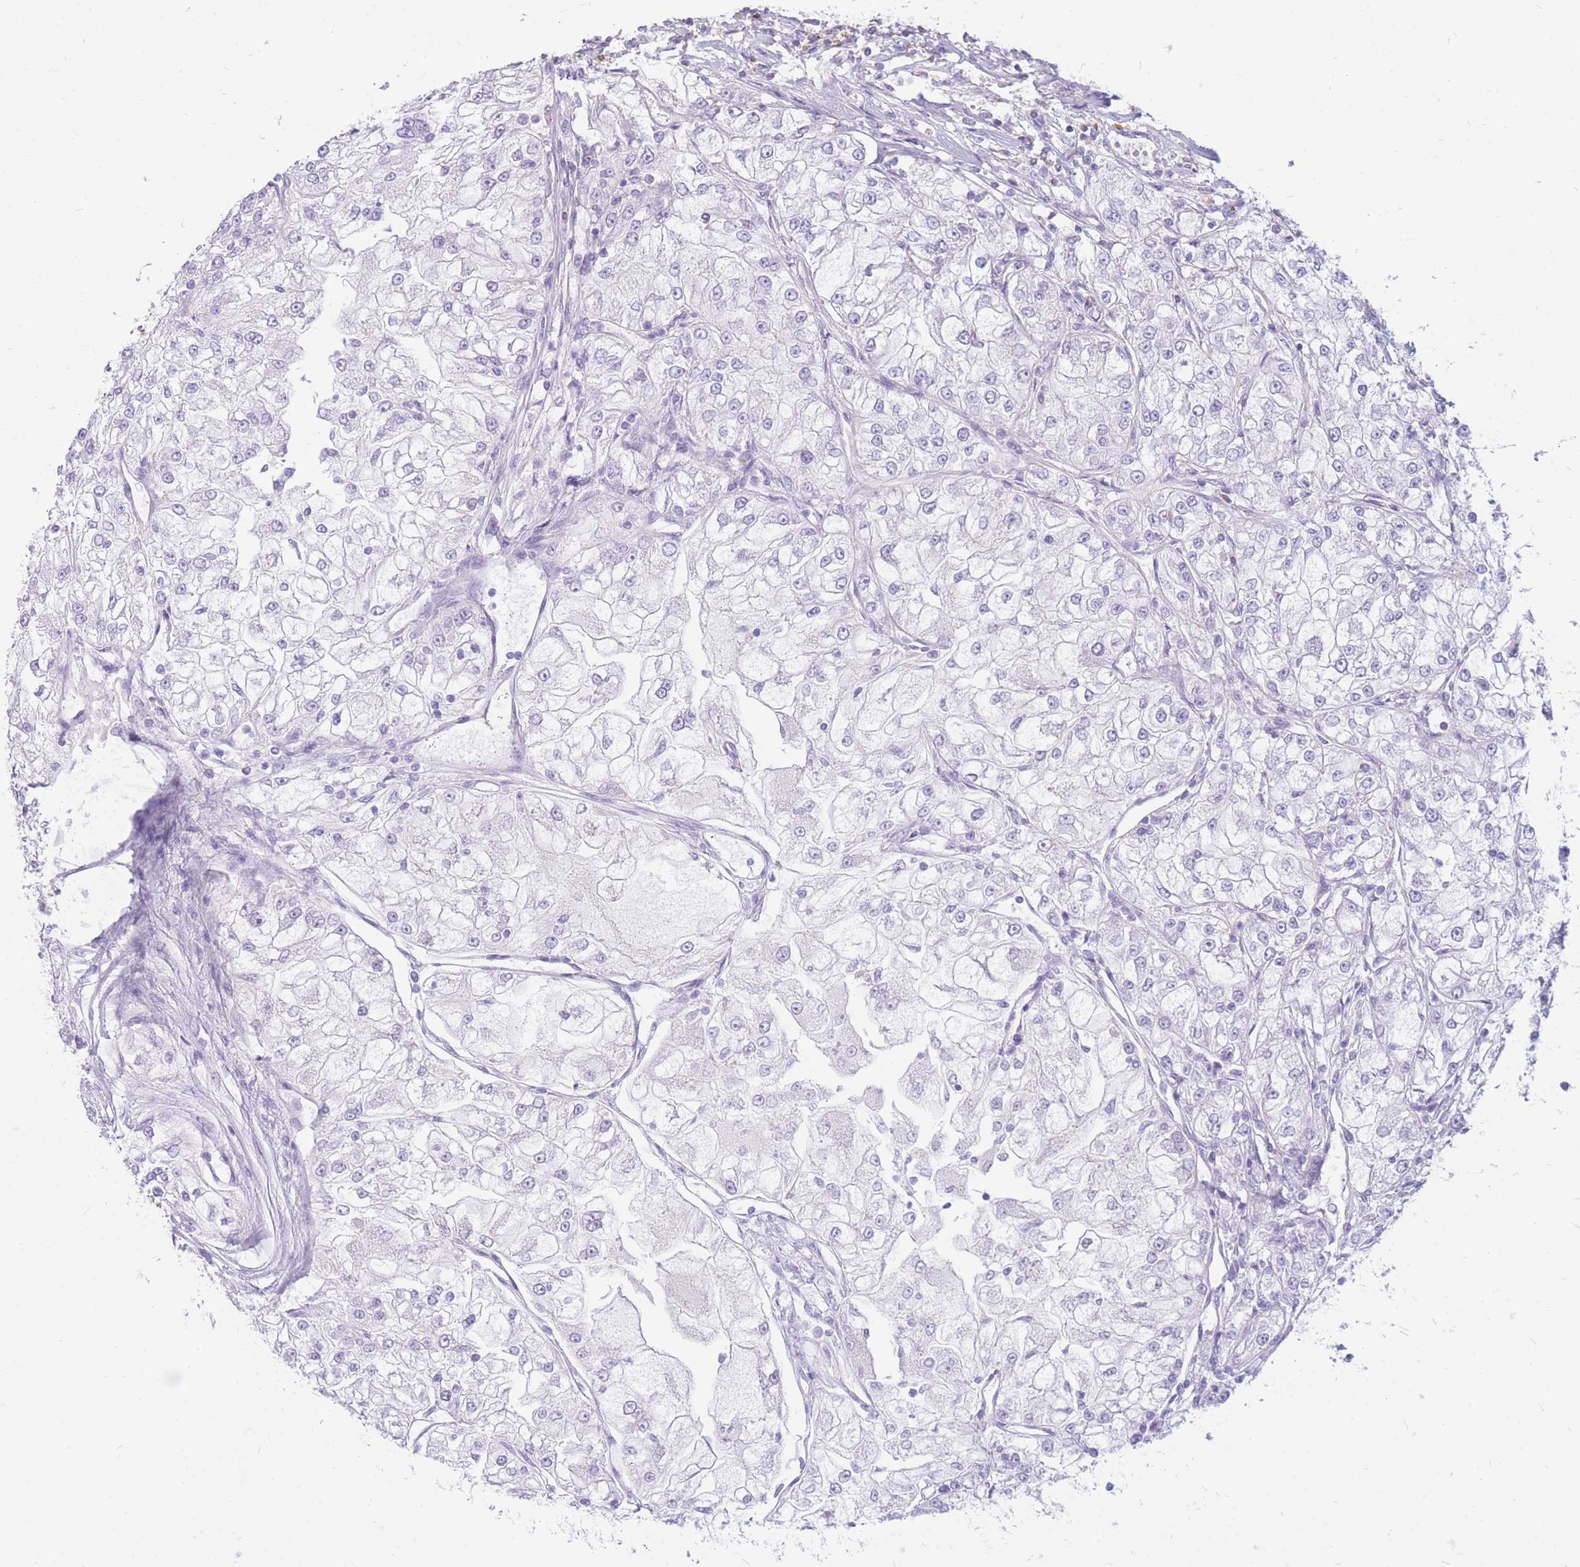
{"staining": {"intensity": "negative", "quantity": "none", "location": "none"}, "tissue": "renal cancer", "cell_type": "Tumor cells", "image_type": "cancer", "snomed": [{"axis": "morphology", "description": "Adenocarcinoma, NOS"}, {"axis": "topography", "description": "Kidney"}], "caption": "An image of renal cancer stained for a protein exhibits no brown staining in tumor cells. (DAB (3,3'-diaminobenzidine) IHC, high magnification).", "gene": "PCSK1", "patient": {"sex": "female", "age": 72}}